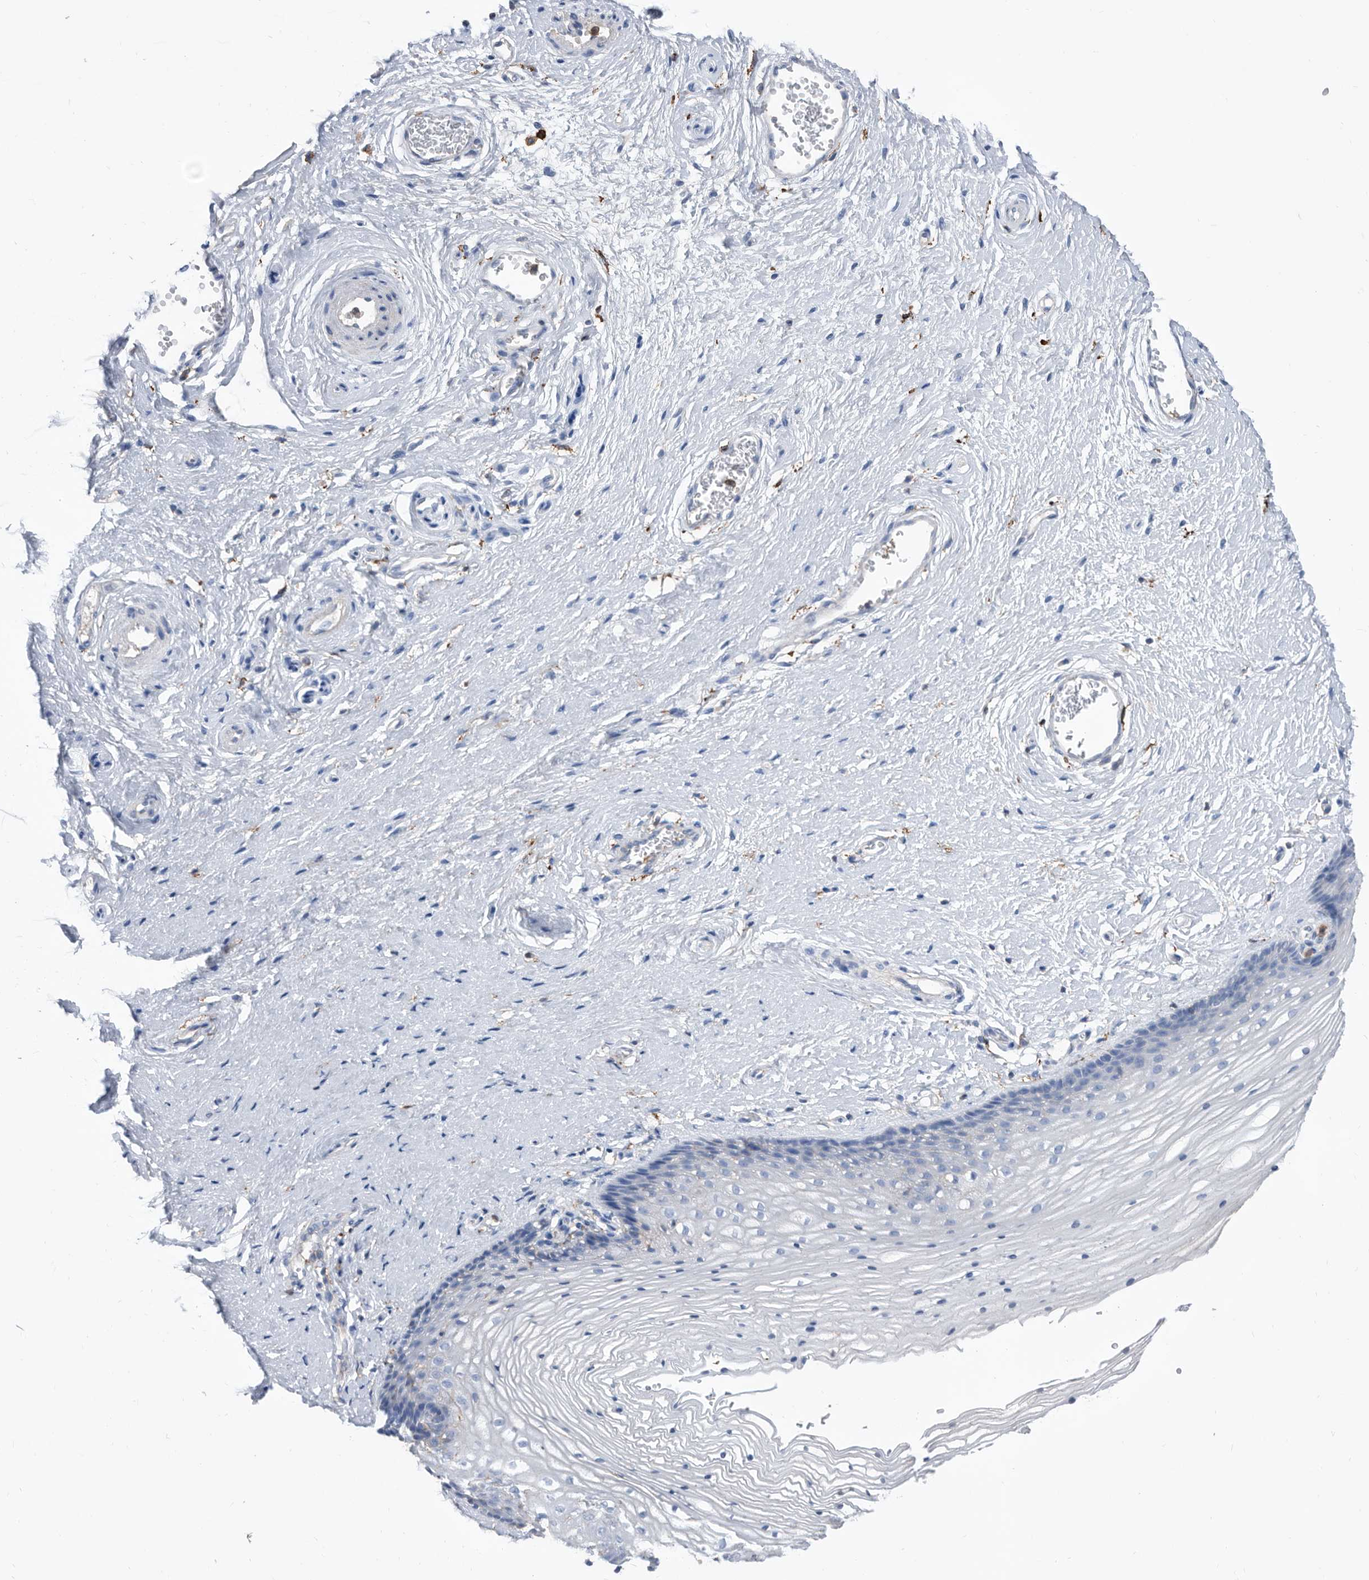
{"staining": {"intensity": "negative", "quantity": "none", "location": "none"}, "tissue": "vagina", "cell_type": "Squamous epithelial cells", "image_type": "normal", "snomed": [{"axis": "morphology", "description": "Normal tissue, NOS"}, {"axis": "topography", "description": "Vagina"}], "caption": "High power microscopy image of an immunohistochemistry (IHC) micrograph of unremarkable vagina, revealing no significant positivity in squamous epithelial cells.", "gene": "MS4A4A", "patient": {"sex": "female", "age": 46}}